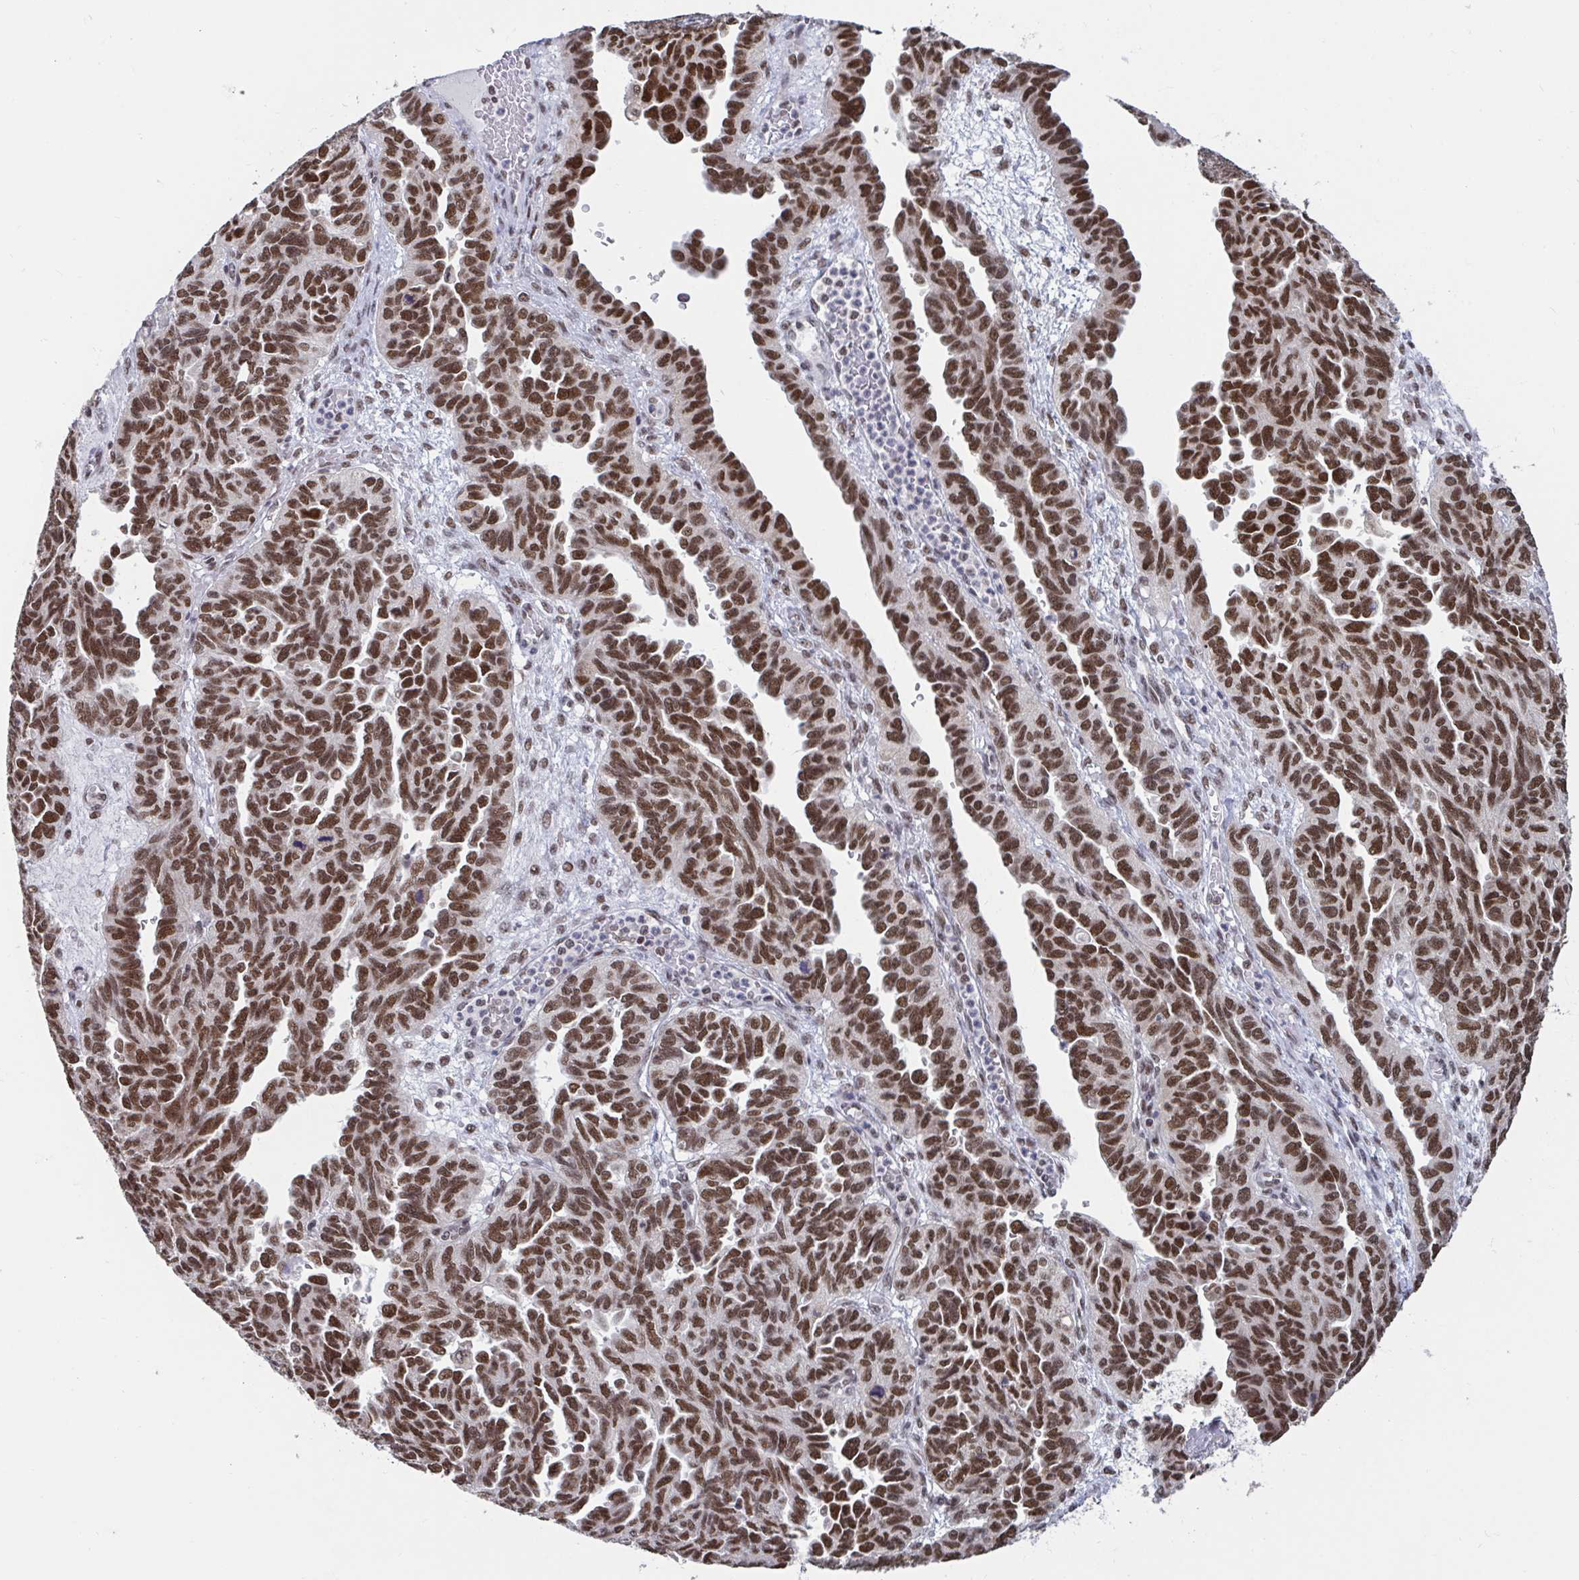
{"staining": {"intensity": "strong", "quantity": ">75%", "location": "nuclear"}, "tissue": "ovarian cancer", "cell_type": "Tumor cells", "image_type": "cancer", "snomed": [{"axis": "morphology", "description": "Cystadenocarcinoma, serous, NOS"}, {"axis": "topography", "description": "Ovary"}], "caption": "Human ovarian cancer (serous cystadenocarcinoma) stained with a brown dye displays strong nuclear positive expression in approximately >75% of tumor cells.", "gene": "PHF10", "patient": {"sex": "female", "age": 64}}